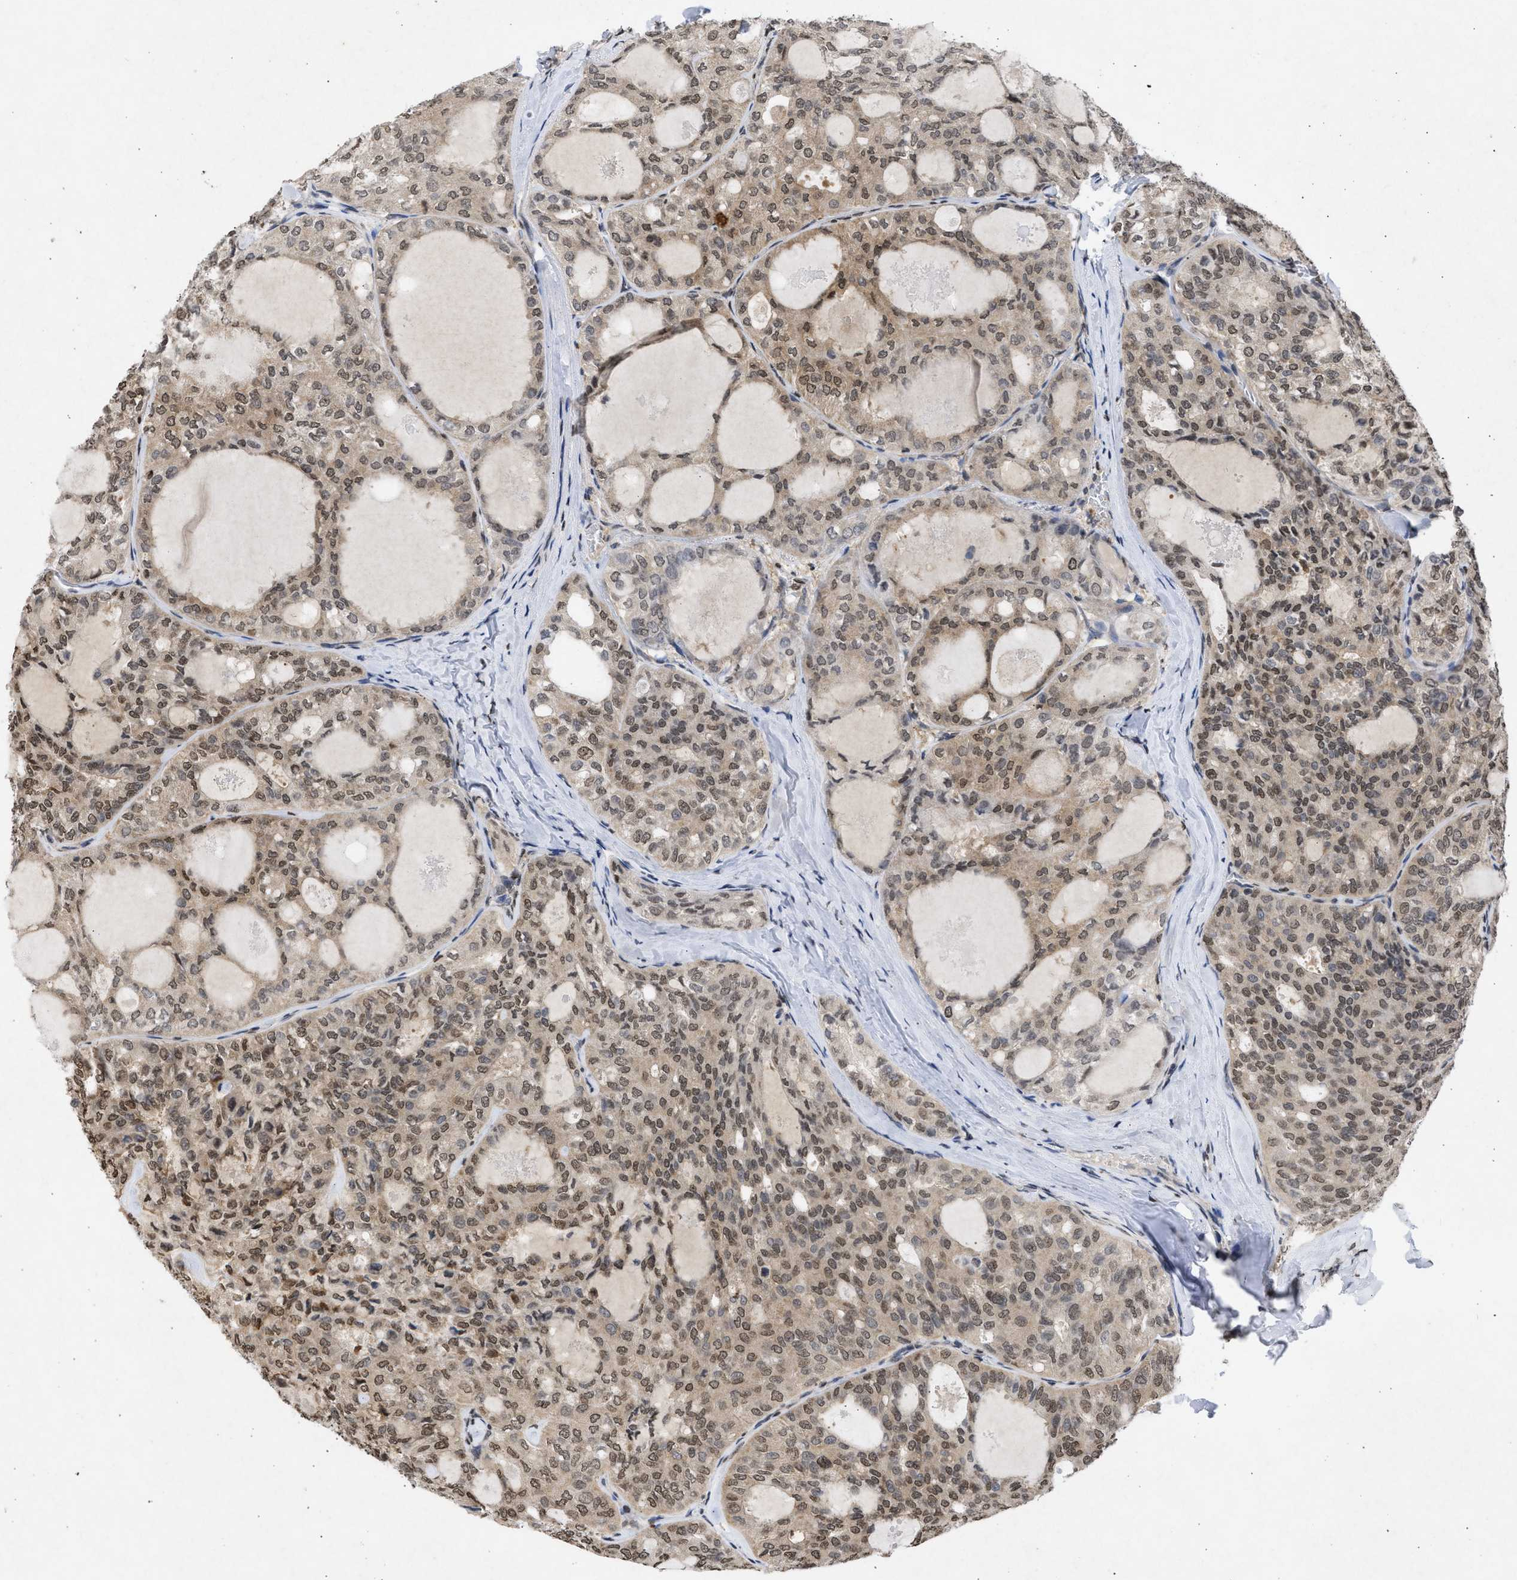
{"staining": {"intensity": "moderate", "quantity": ">75%", "location": "cytoplasmic/membranous,nuclear"}, "tissue": "thyroid cancer", "cell_type": "Tumor cells", "image_type": "cancer", "snomed": [{"axis": "morphology", "description": "Follicular adenoma carcinoma, NOS"}, {"axis": "topography", "description": "Thyroid gland"}], "caption": "Immunohistochemistry photomicrograph of neoplastic tissue: human thyroid cancer (follicular adenoma carcinoma) stained using immunohistochemistry displays medium levels of moderate protein expression localized specifically in the cytoplasmic/membranous and nuclear of tumor cells, appearing as a cytoplasmic/membranous and nuclear brown color.", "gene": "NUP35", "patient": {"sex": "male", "age": 75}}